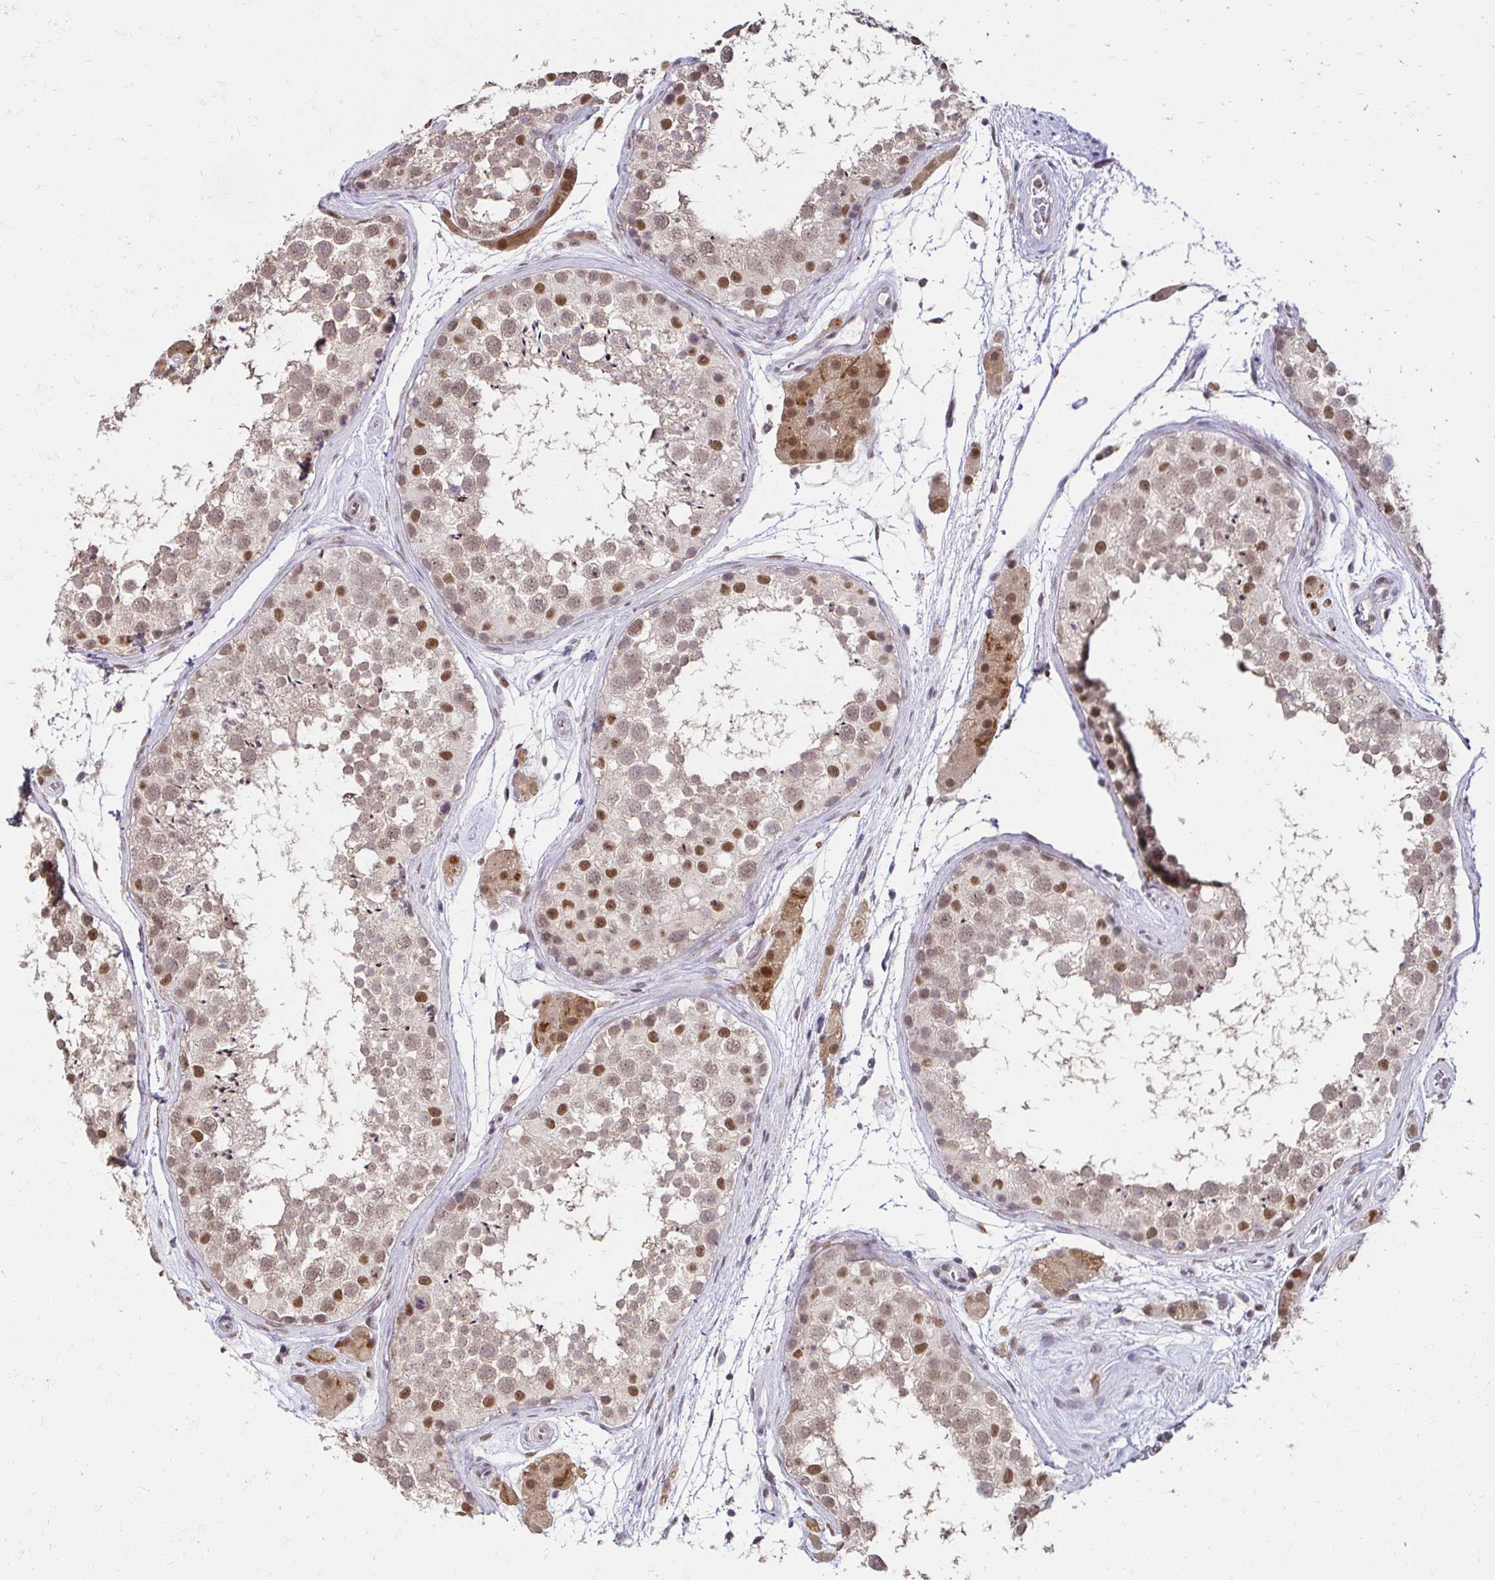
{"staining": {"intensity": "moderate", "quantity": ">75%", "location": "cytoplasmic/membranous,nuclear"}, "tissue": "testis", "cell_type": "Cells in seminiferous ducts", "image_type": "normal", "snomed": [{"axis": "morphology", "description": "Normal tissue, NOS"}, {"axis": "topography", "description": "Testis"}], "caption": "Protein expression by immunohistochemistry exhibits moderate cytoplasmic/membranous,nuclear expression in about >75% of cells in seminiferous ducts in normal testis.", "gene": "RIMS4", "patient": {"sex": "male", "age": 41}}